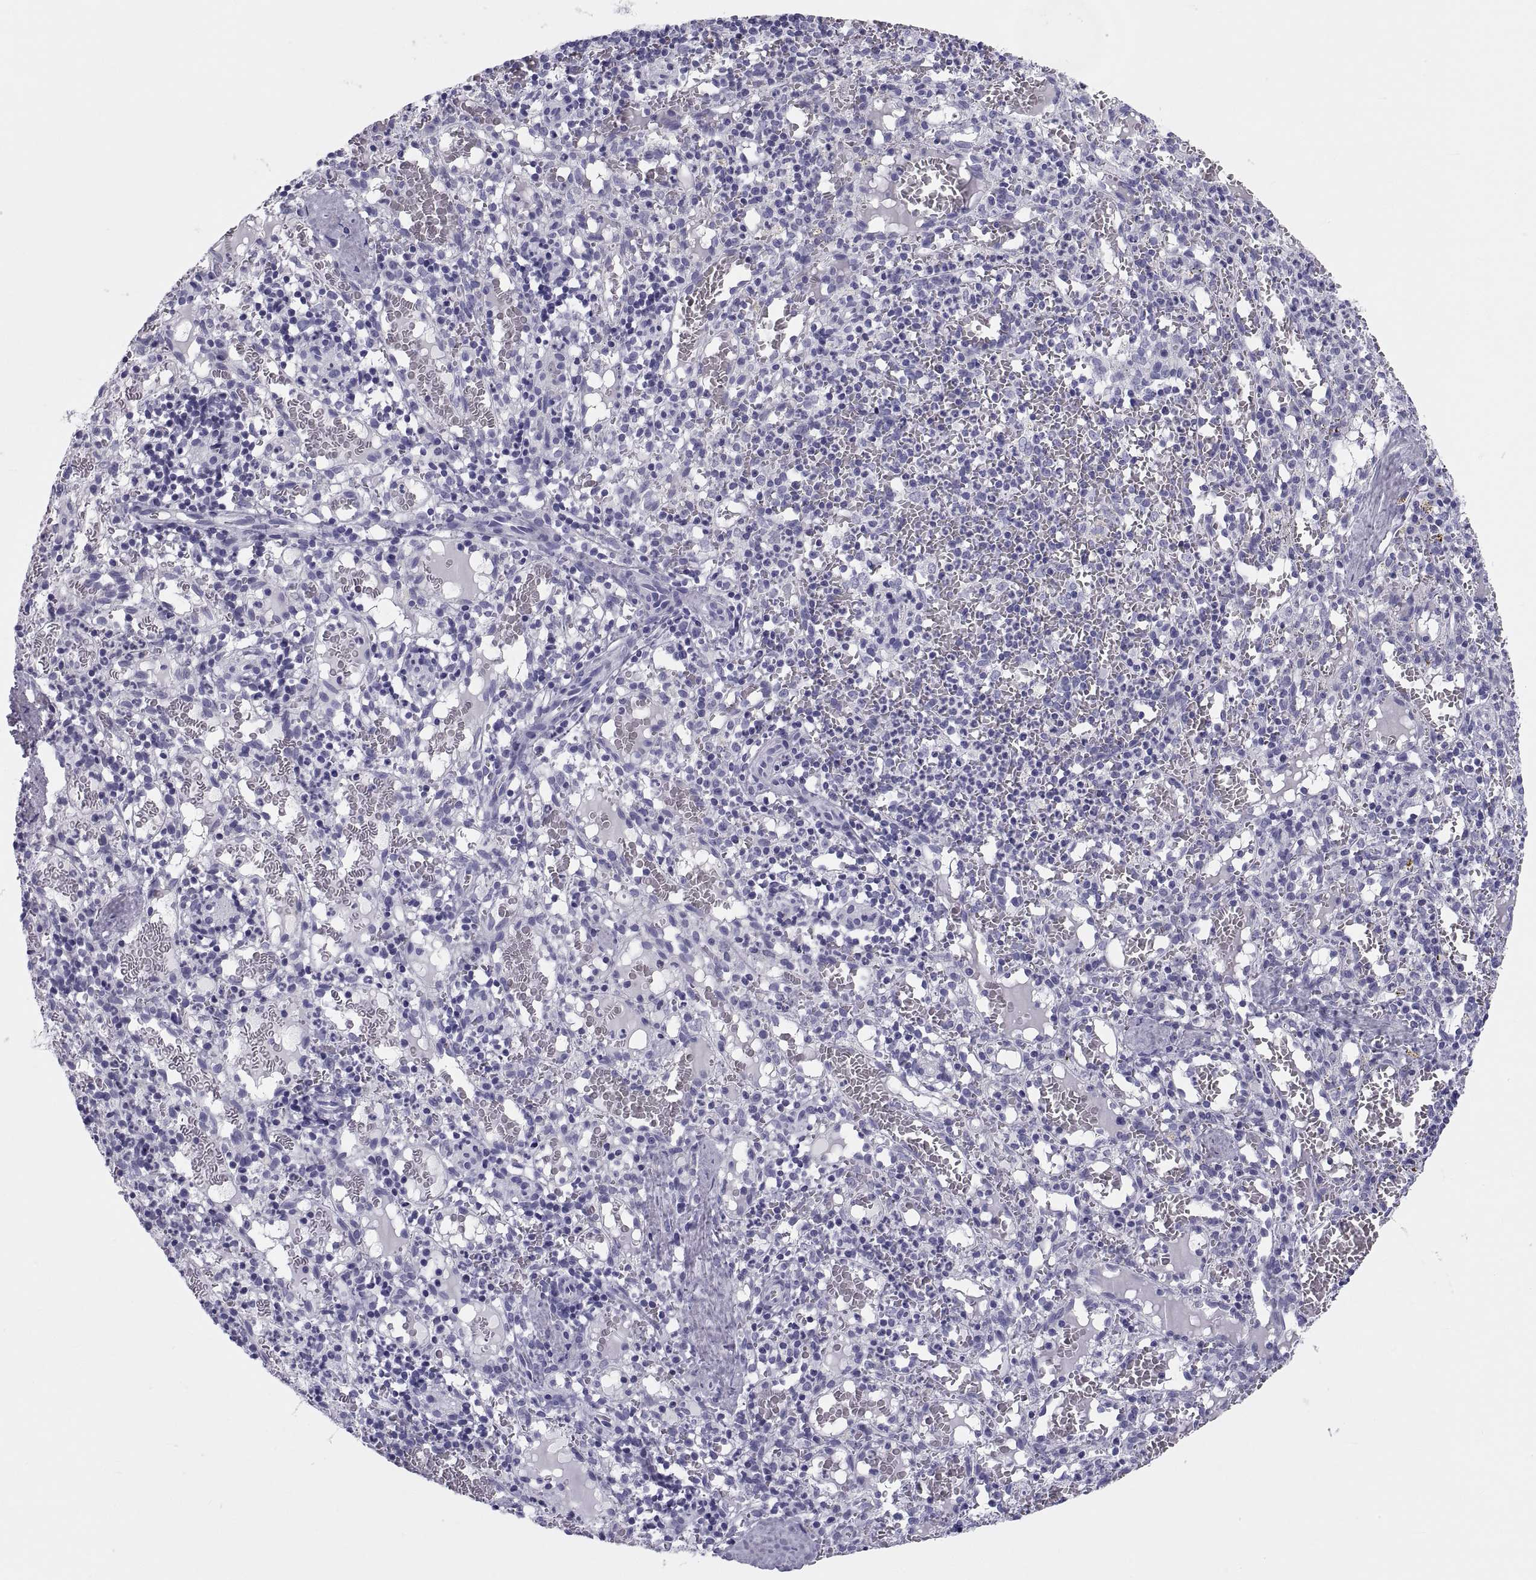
{"staining": {"intensity": "negative", "quantity": "none", "location": "none"}, "tissue": "spleen", "cell_type": "Cells in red pulp", "image_type": "normal", "snomed": [{"axis": "morphology", "description": "Normal tissue, NOS"}, {"axis": "topography", "description": "Spleen"}], "caption": "A micrograph of human spleen is negative for staining in cells in red pulp.", "gene": "DEFB129", "patient": {"sex": "male", "age": 11}}